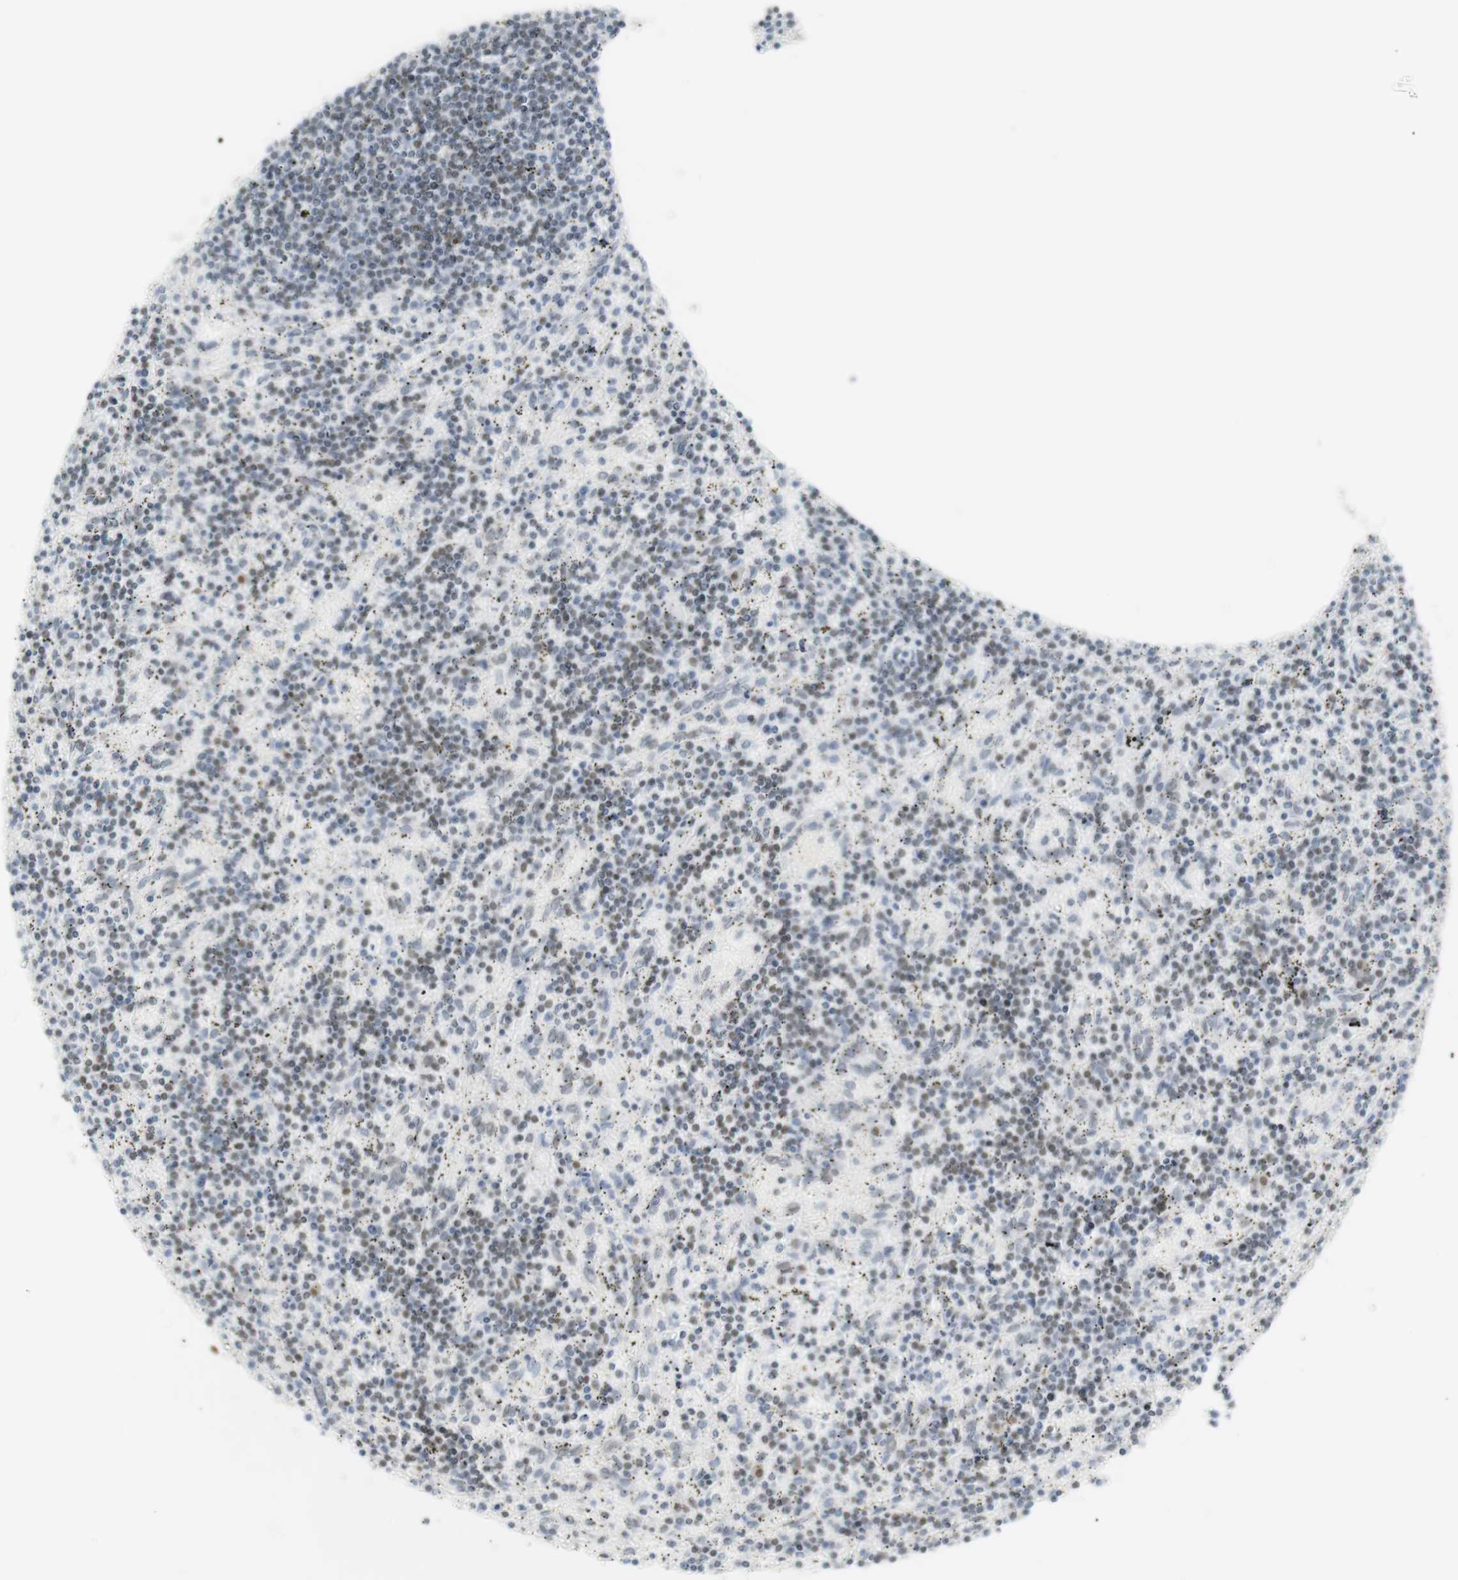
{"staining": {"intensity": "weak", "quantity": "25%-75%", "location": "nuclear"}, "tissue": "lymphoma", "cell_type": "Tumor cells", "image_type": "cancer", "snomed": [{"axis": "morphology", "description": "Malignant lymphoma, non-Hodgkin's type, Low grade"}, {"axis": "topography", "description": "Spleen"}], "caption": "Brown immunohistochemical staining in malignant lymphoma, non-Hodgkin's type (low-grade) displays weak nuclear positivity in about 25%-75% of tumor cells. (brown staining indicates protein expression, while blue staining denotes nuclei).", "gene": "BMI1", "patient": {"sex": "male", "age": 76}}